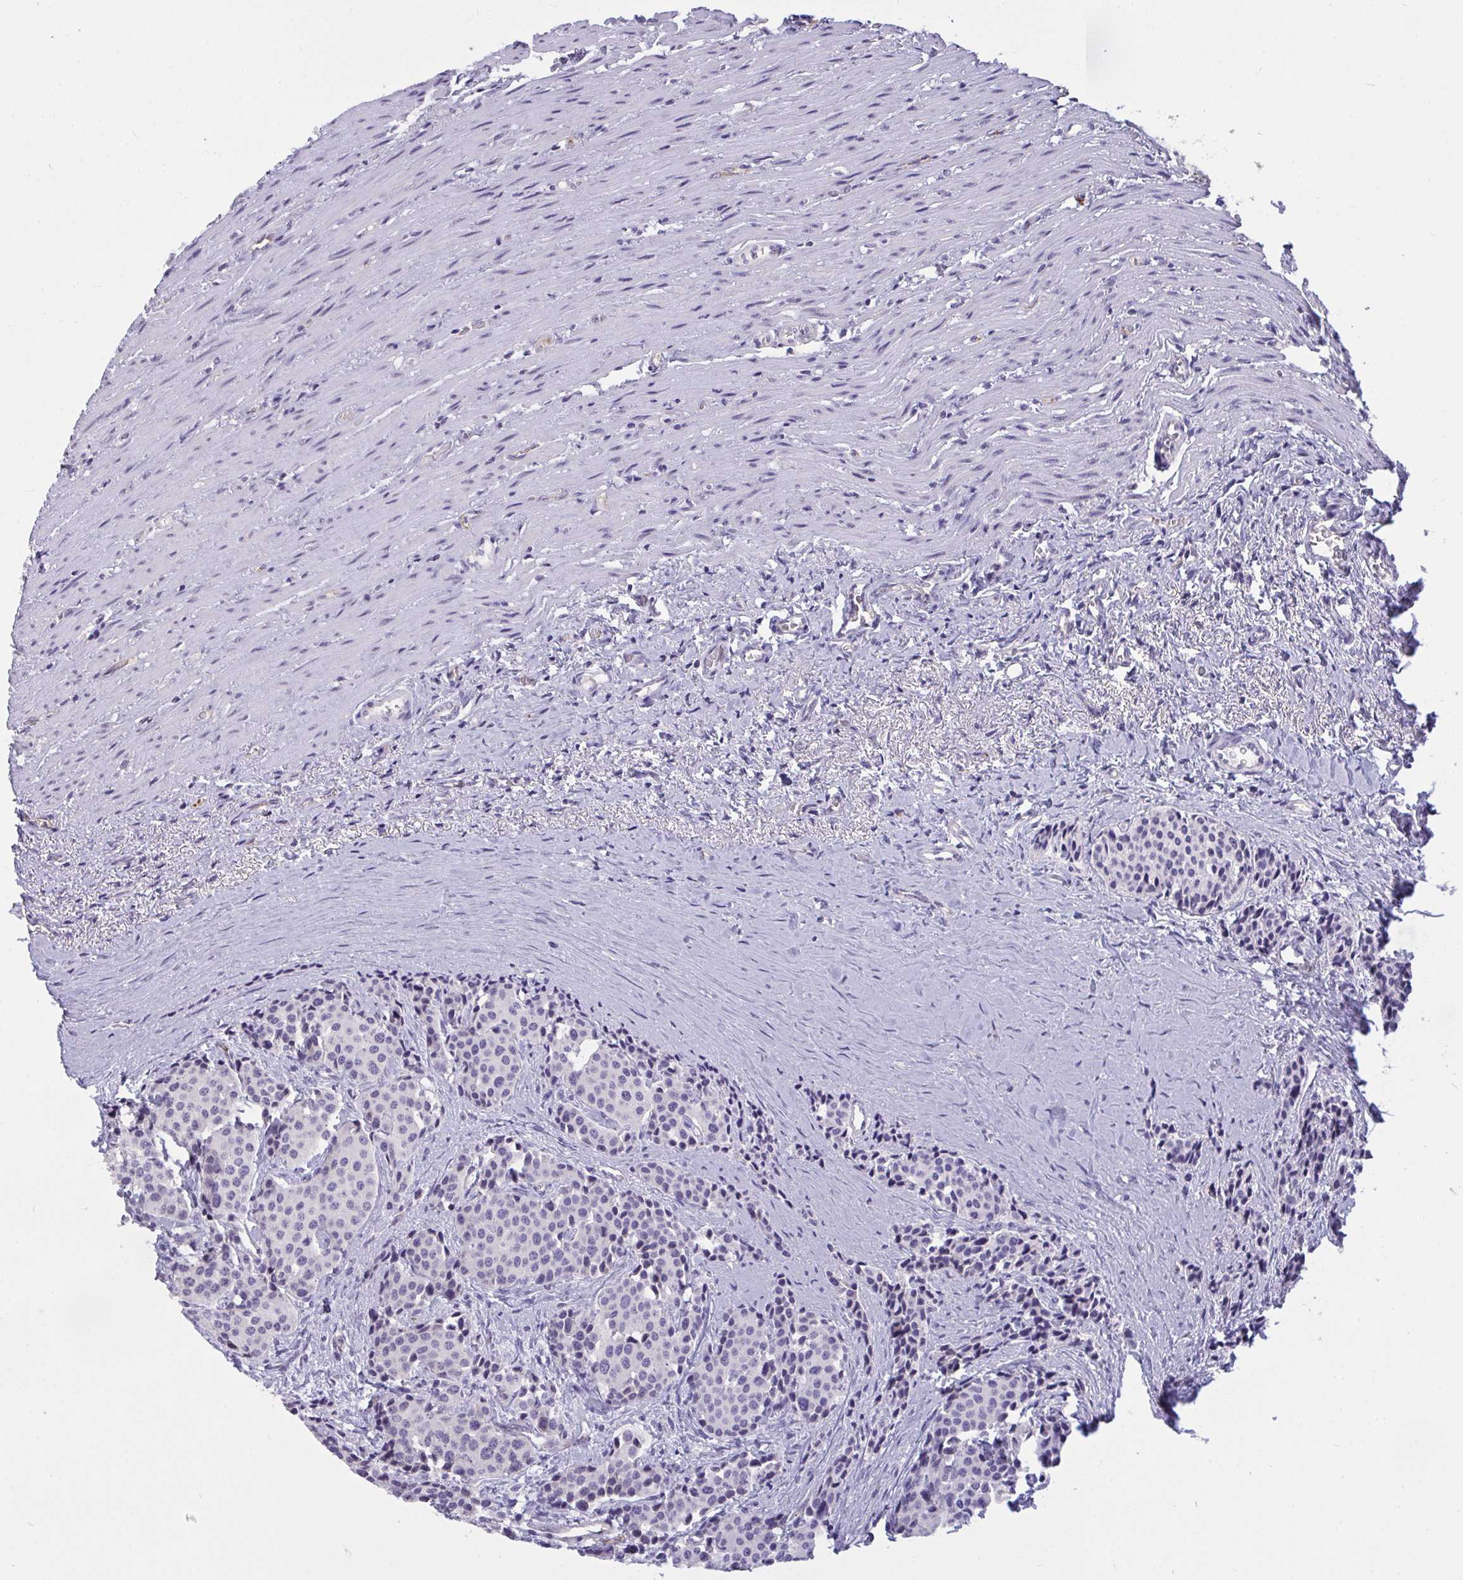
{"staining": {"intensity": "negative", "quantity": "none", "location": "none"}, "tissue": "carcinoid", "cell_type": "Tumor cells", "image_type": "cancer", "snomed": [{"axis": "morphology", "description": "Carcinoid, malignant, NOS"}, {"axis": "topography", "description": "Small intestine"}], "caption": "Immunohistochemistry (IHC) of human malignant carcinoid reveals no expression in tumor cells.", "gene": "SEMA6B", "patient": {"sex": "male", "age": 73}}